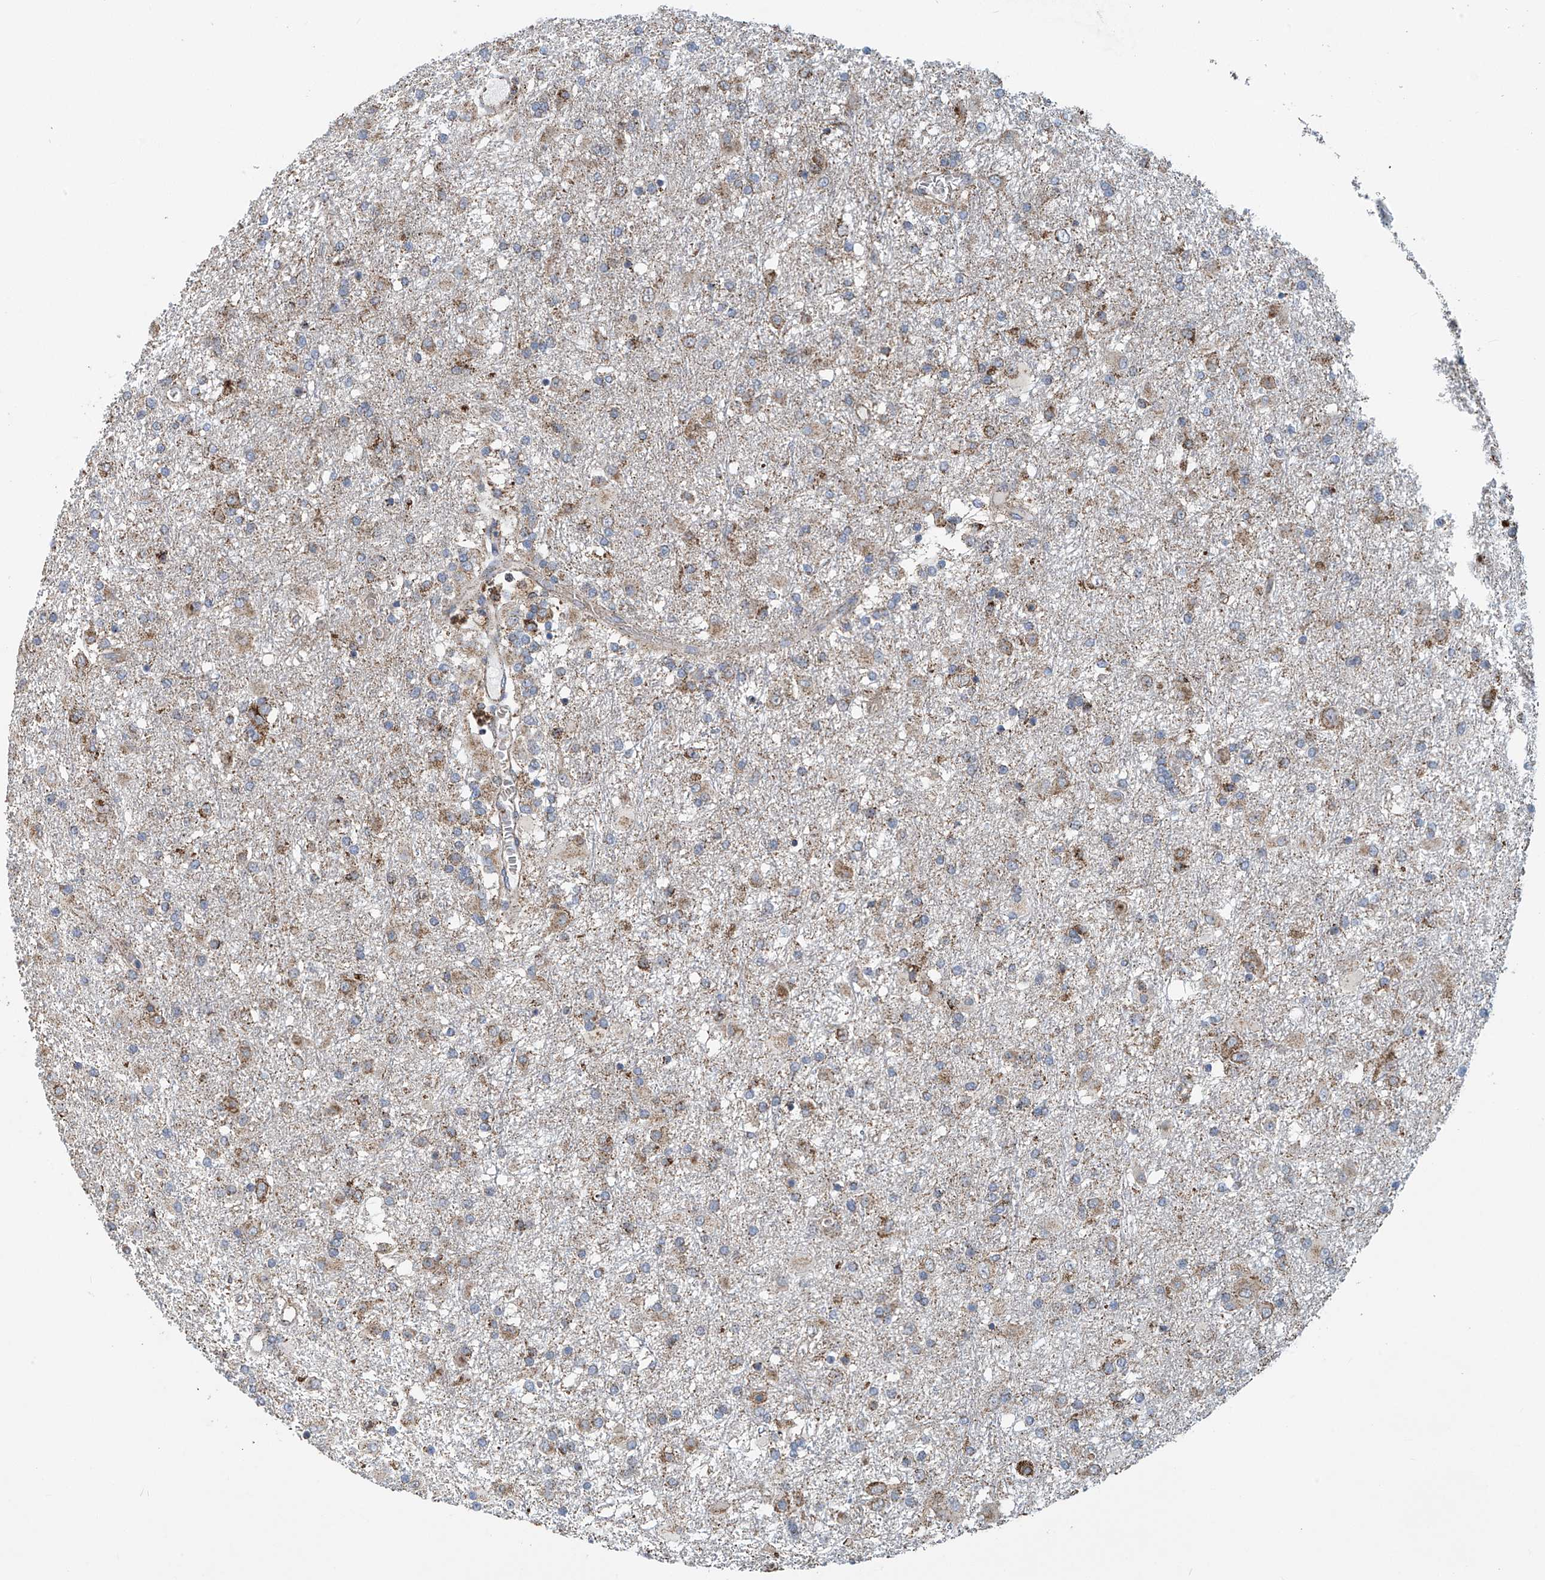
{"staining": {"intensity": "moderate", "quantity": "25%-75%", "location": "cytoplasmic/membranous"}, "tissue": "glioma", "cell_type": "Tumor cells", "image_type": "cancer", "snomed": [{"axis": "morphology", "description": "Glioma, malignant, Low grade"}, {"axis": "topography", "description": "Brain"}], "caption": "Brown immunohistochemical staining in human malignant low-grade glioma shows moderate cytoplasmic/membranous expression in approximately 25%-75% of tumor cells.", "gene": "COMMD1", "patient": {"sex": "male", "age": 65}}